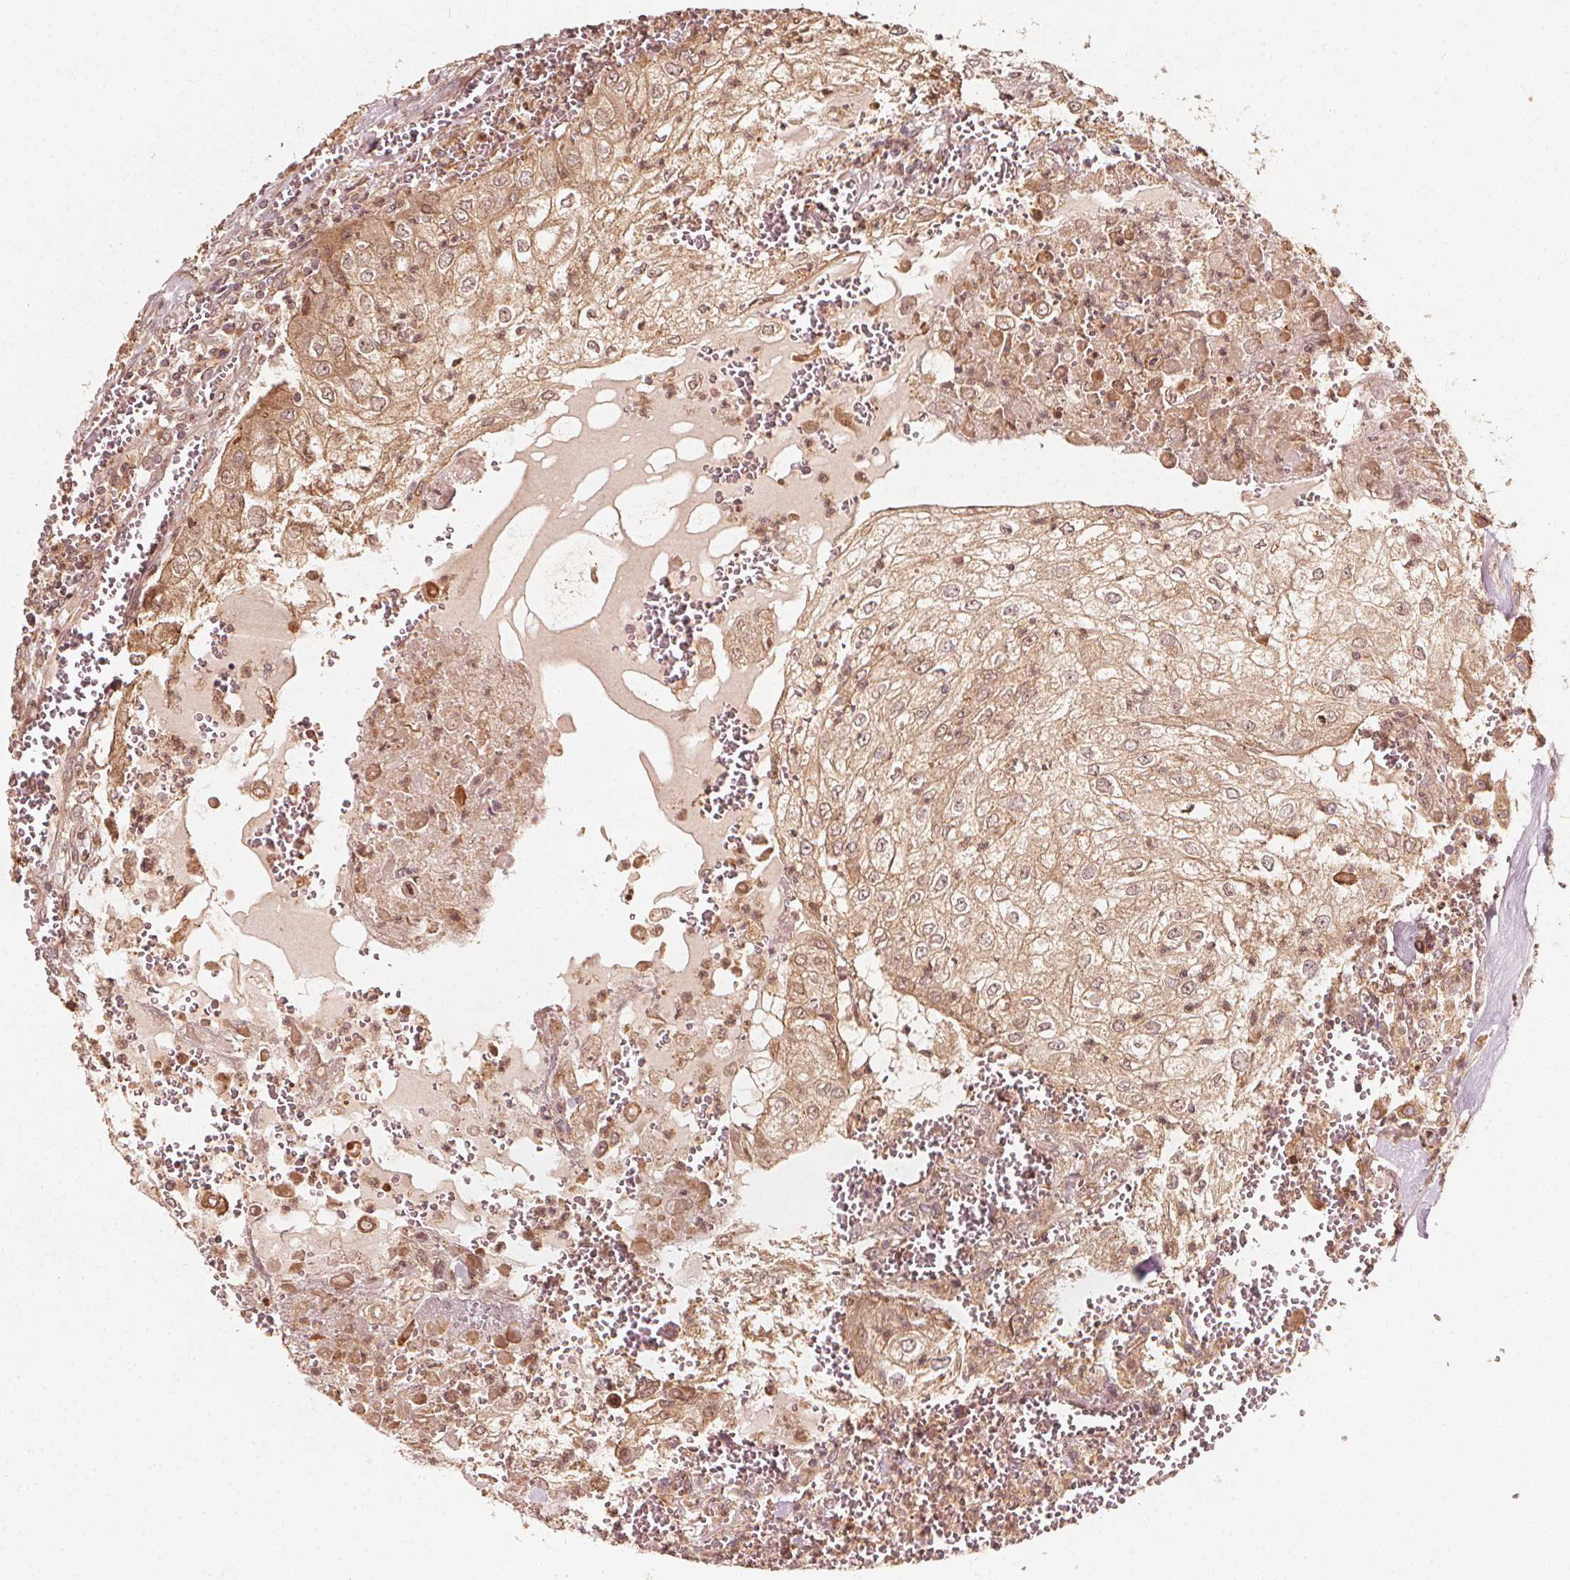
{"staining": {"intensity": "weak", "quantity": ">75%", "location": "cytoplasmic/membranous,nuclear"}, "tissue": "urothelial cancer", "cell_type": "Tumor cells", "image_type": "cancer", "snomed": [{"axis": "morphology", "description": "Urothelial carcinoma, High grade"}, {"axis": "topography", "description": "Urinary bladder"}], "caption": "The histopathology image exhibits immunohistochemical staining of urothelial cancer. There is weak cytoplasmic/membranous and nuclear expression is present in approximately >75% of tumor cells. Immunohistochemistry stains the protein in brown and the nuclei are stained blue.", "gene": "NPC1", "patient": {"sex": "male", "age": 62}}